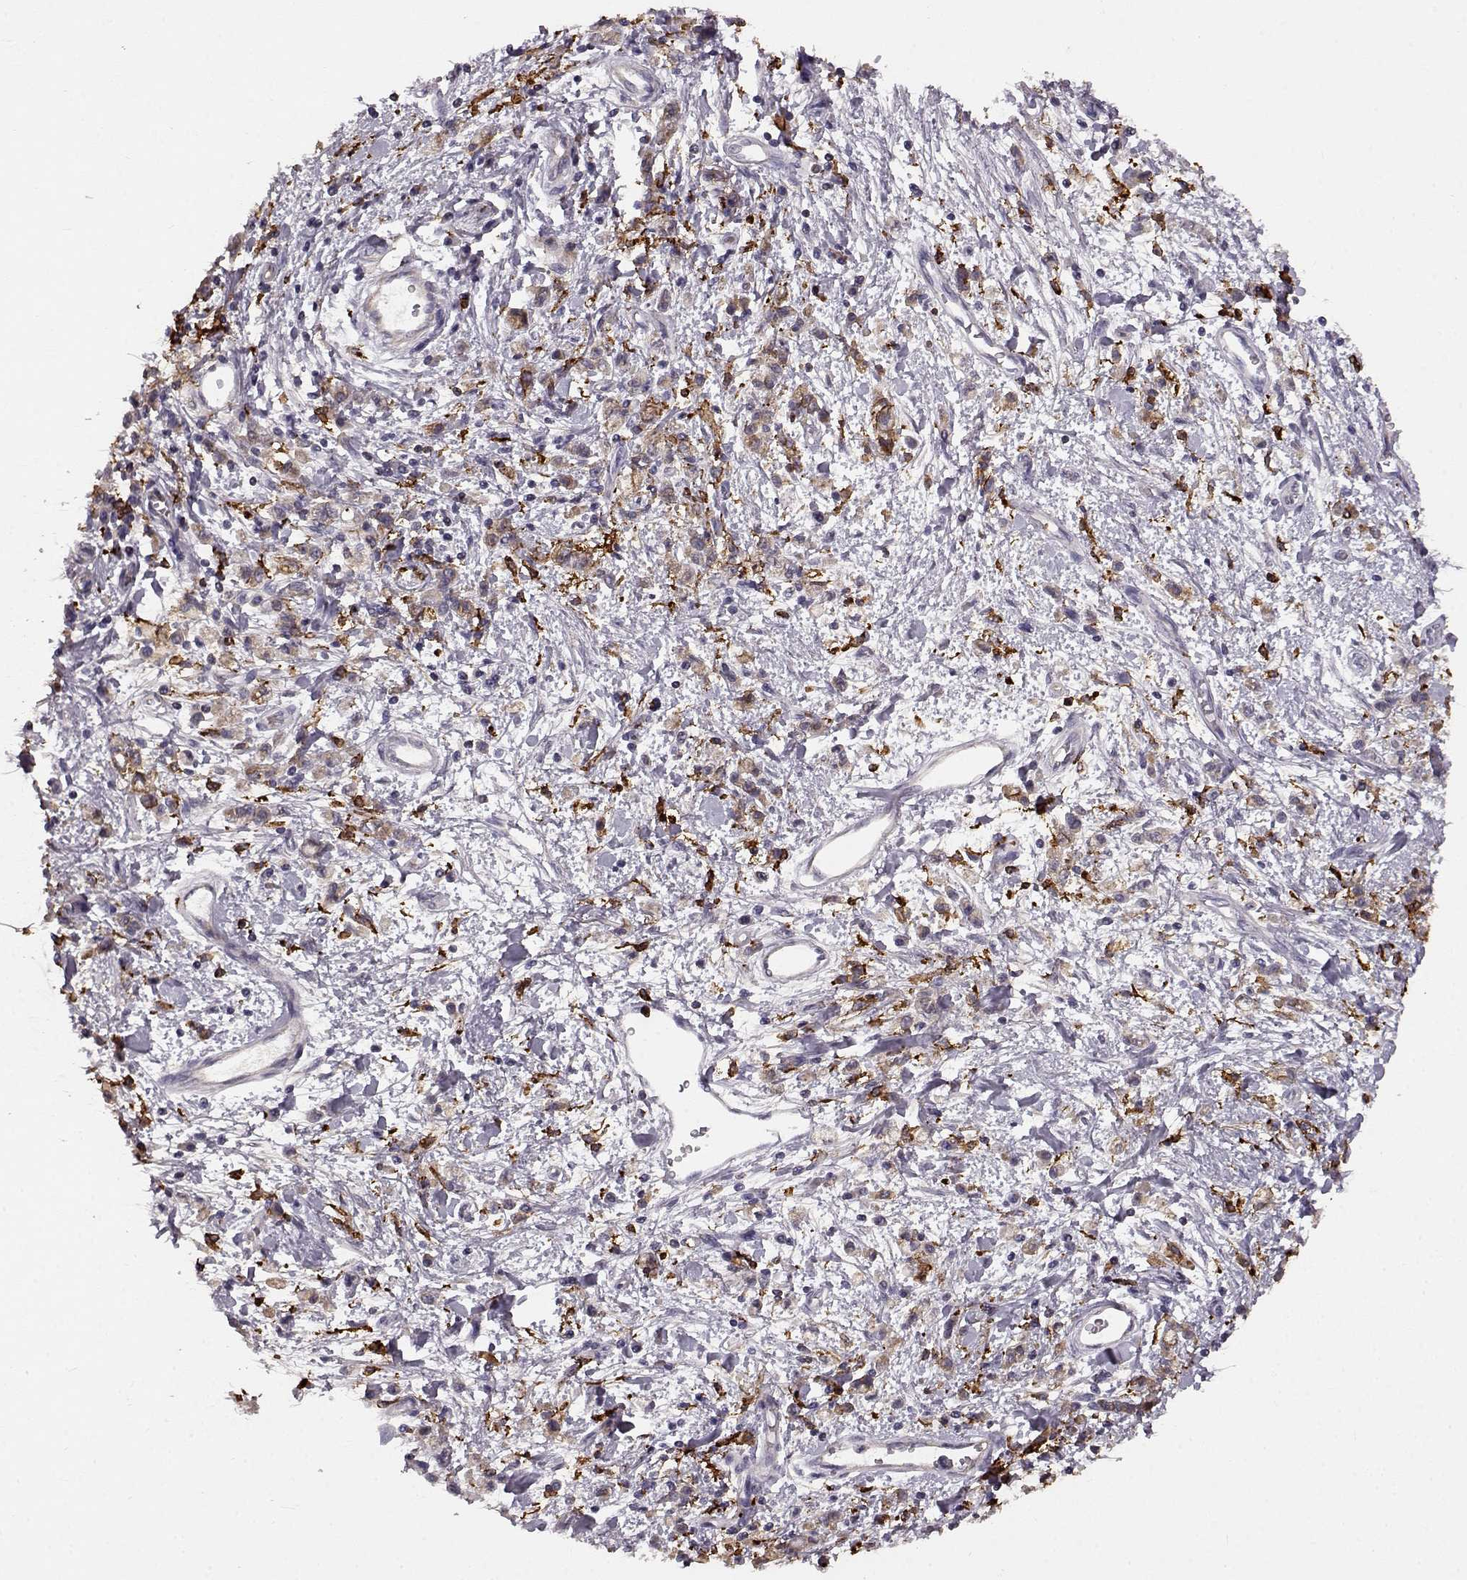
{"staining": {"intensity": "weak", "quantity": "<25%", "location": "cytoplasmic/membranous"}, "tissue": "stomach cancer", "cell_type": "Tumor cells", "image_type": "cancer", "snomed": [{"axis": "morphology", "description": "Adenocarcinoma, NOS"}, {"axis": "topography", "description": "Stomach"}], "caption": "Immunohistochemical staining of human stomach cancer displays no significant positivity in tumor cells.", "gene": "CCNF", "patient": {"sex": "male", "age": 77}}